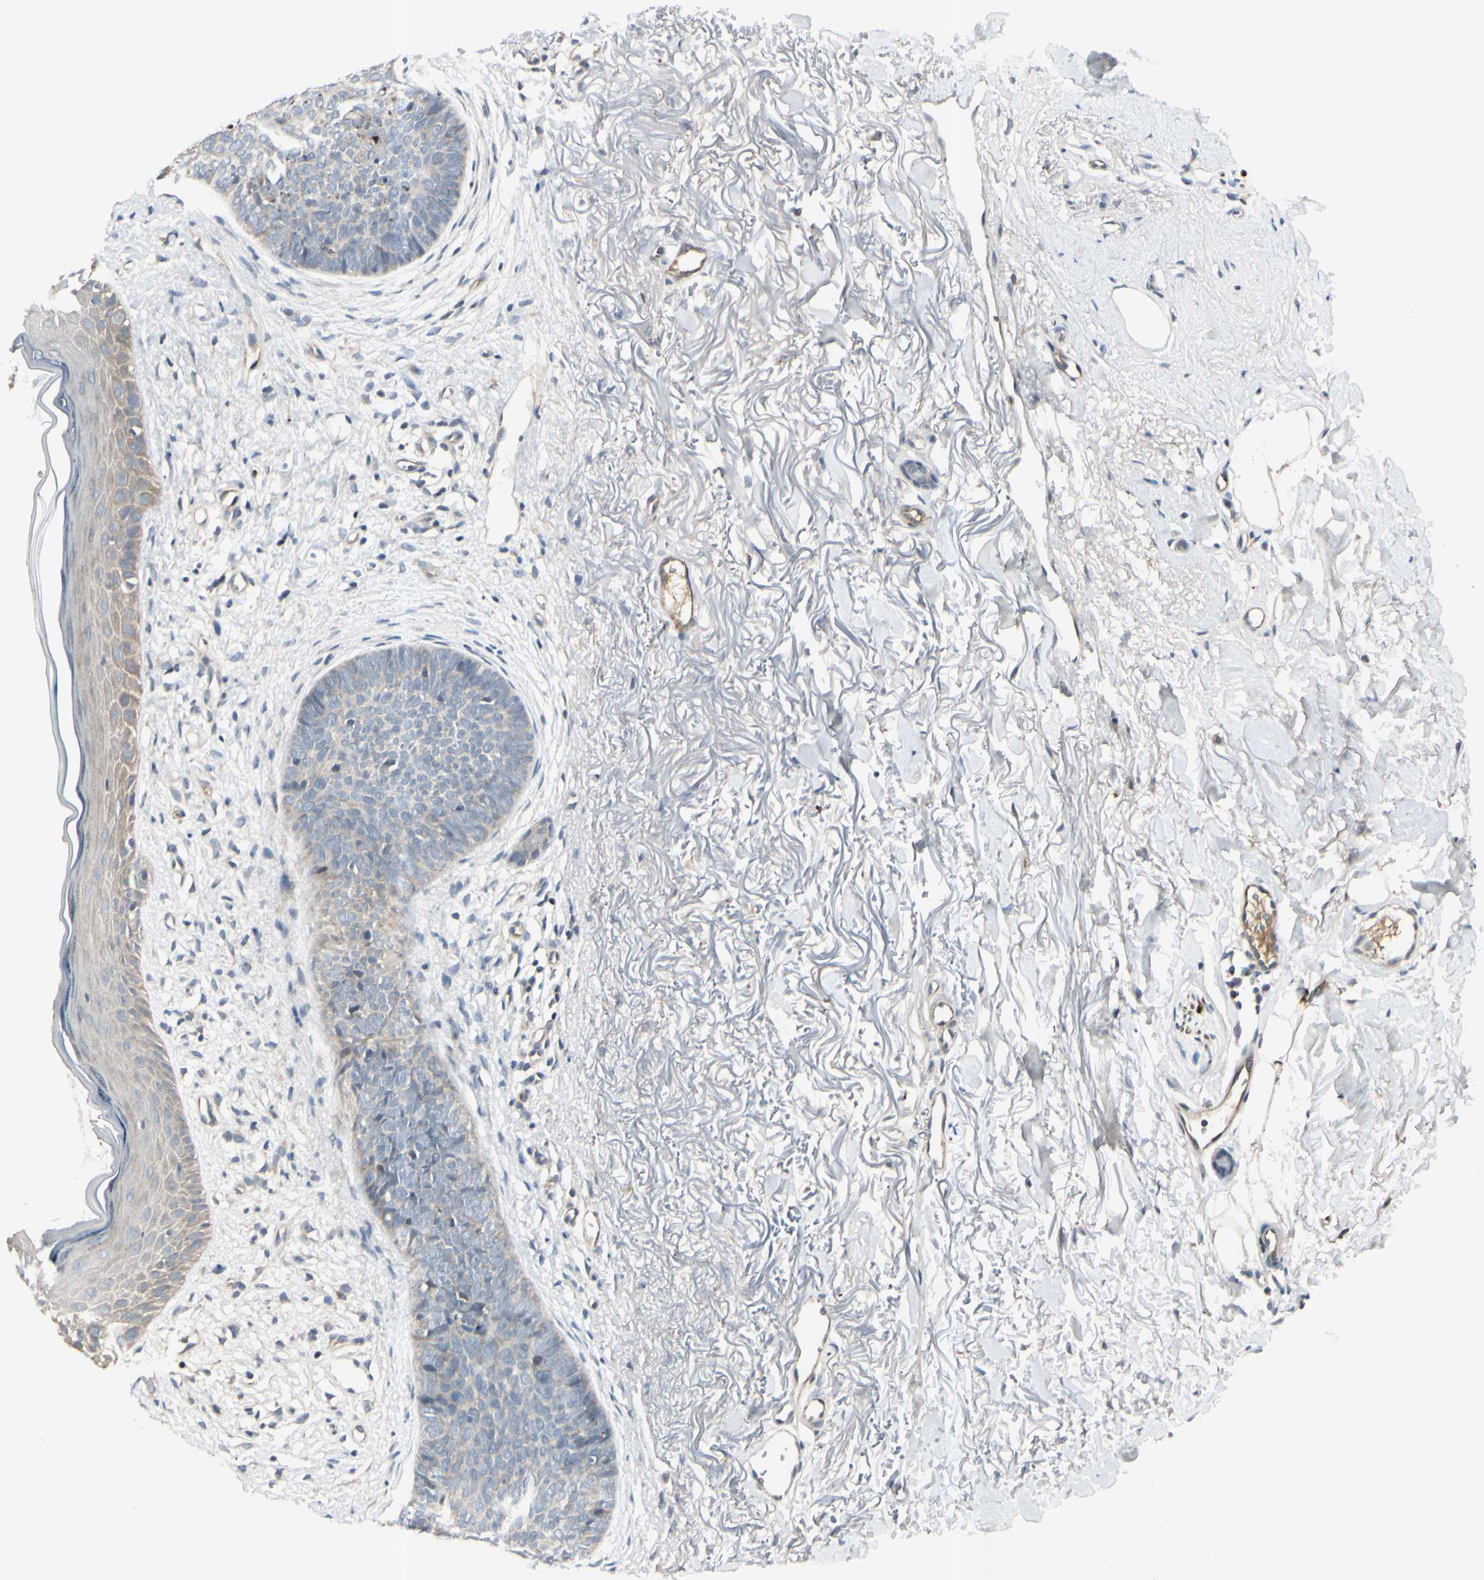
{"staining": {"intensity": "weak", "quantity": "25%-75%", "location": "cytoplasmic/membranous"}, "tissue": "skin cancer", "cell_type": "Tumor cells", "image_type": "cancer", "snomed": [{"axis": "morphology", "description": "Basal cell carcinoma"}, {"axis": "topography", "description": "Skin"}], "caption": "Skin cancer tissue exhibits weak cytoplasmic/membranous expression in approximately 25%-75% of tumor cells, visualized by immunohistochemistry.", "gene": "ICAM5", "patient": {"sex": "female", "age": 70}}